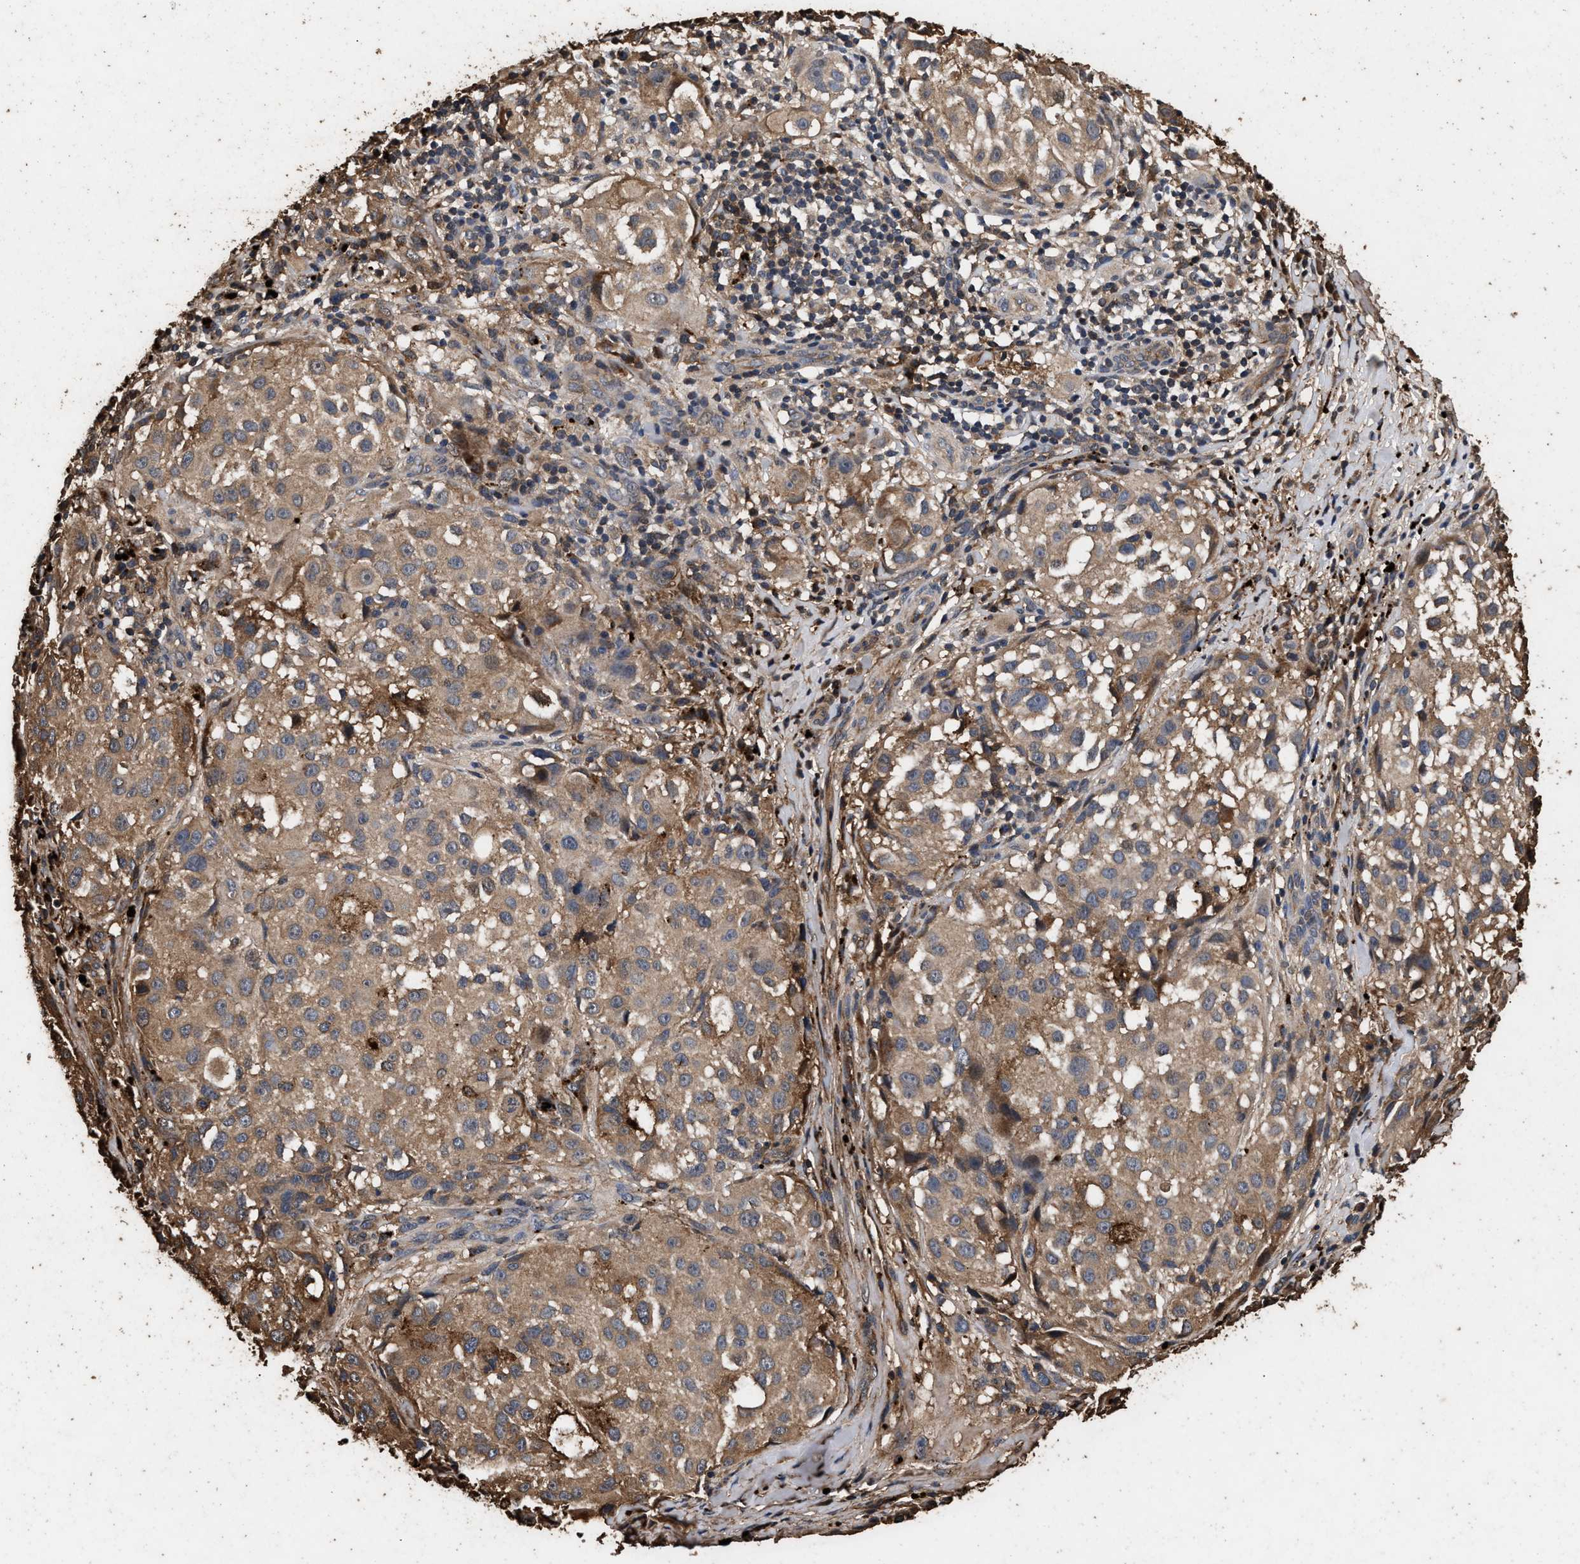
{"staining": {"intensity": "weak", "quantity": ">75%", "location": "cytoplasmic/membranous"}, "tissue": "melanoma", "cell_type": "Tumor cells", "image_type": "cancer", "snomed": [{"axis": "morphology", "description": "Necrosis, NOS"}, {"axis": "morphology", "description": "Malignant melanoma, NOS"}, {"axis": "topography", "description": "Skin"}], "caption": "Malignant melanoma was stained to show a protein in brown. There is low levels of weak cytoplasmic/membranous positivity in about >75% of tumor cells. (DAB IHC with brightfield microscopy, high magnification).", "gene": "KYAT1", "patient": {"sex": "female", "age": 87}}